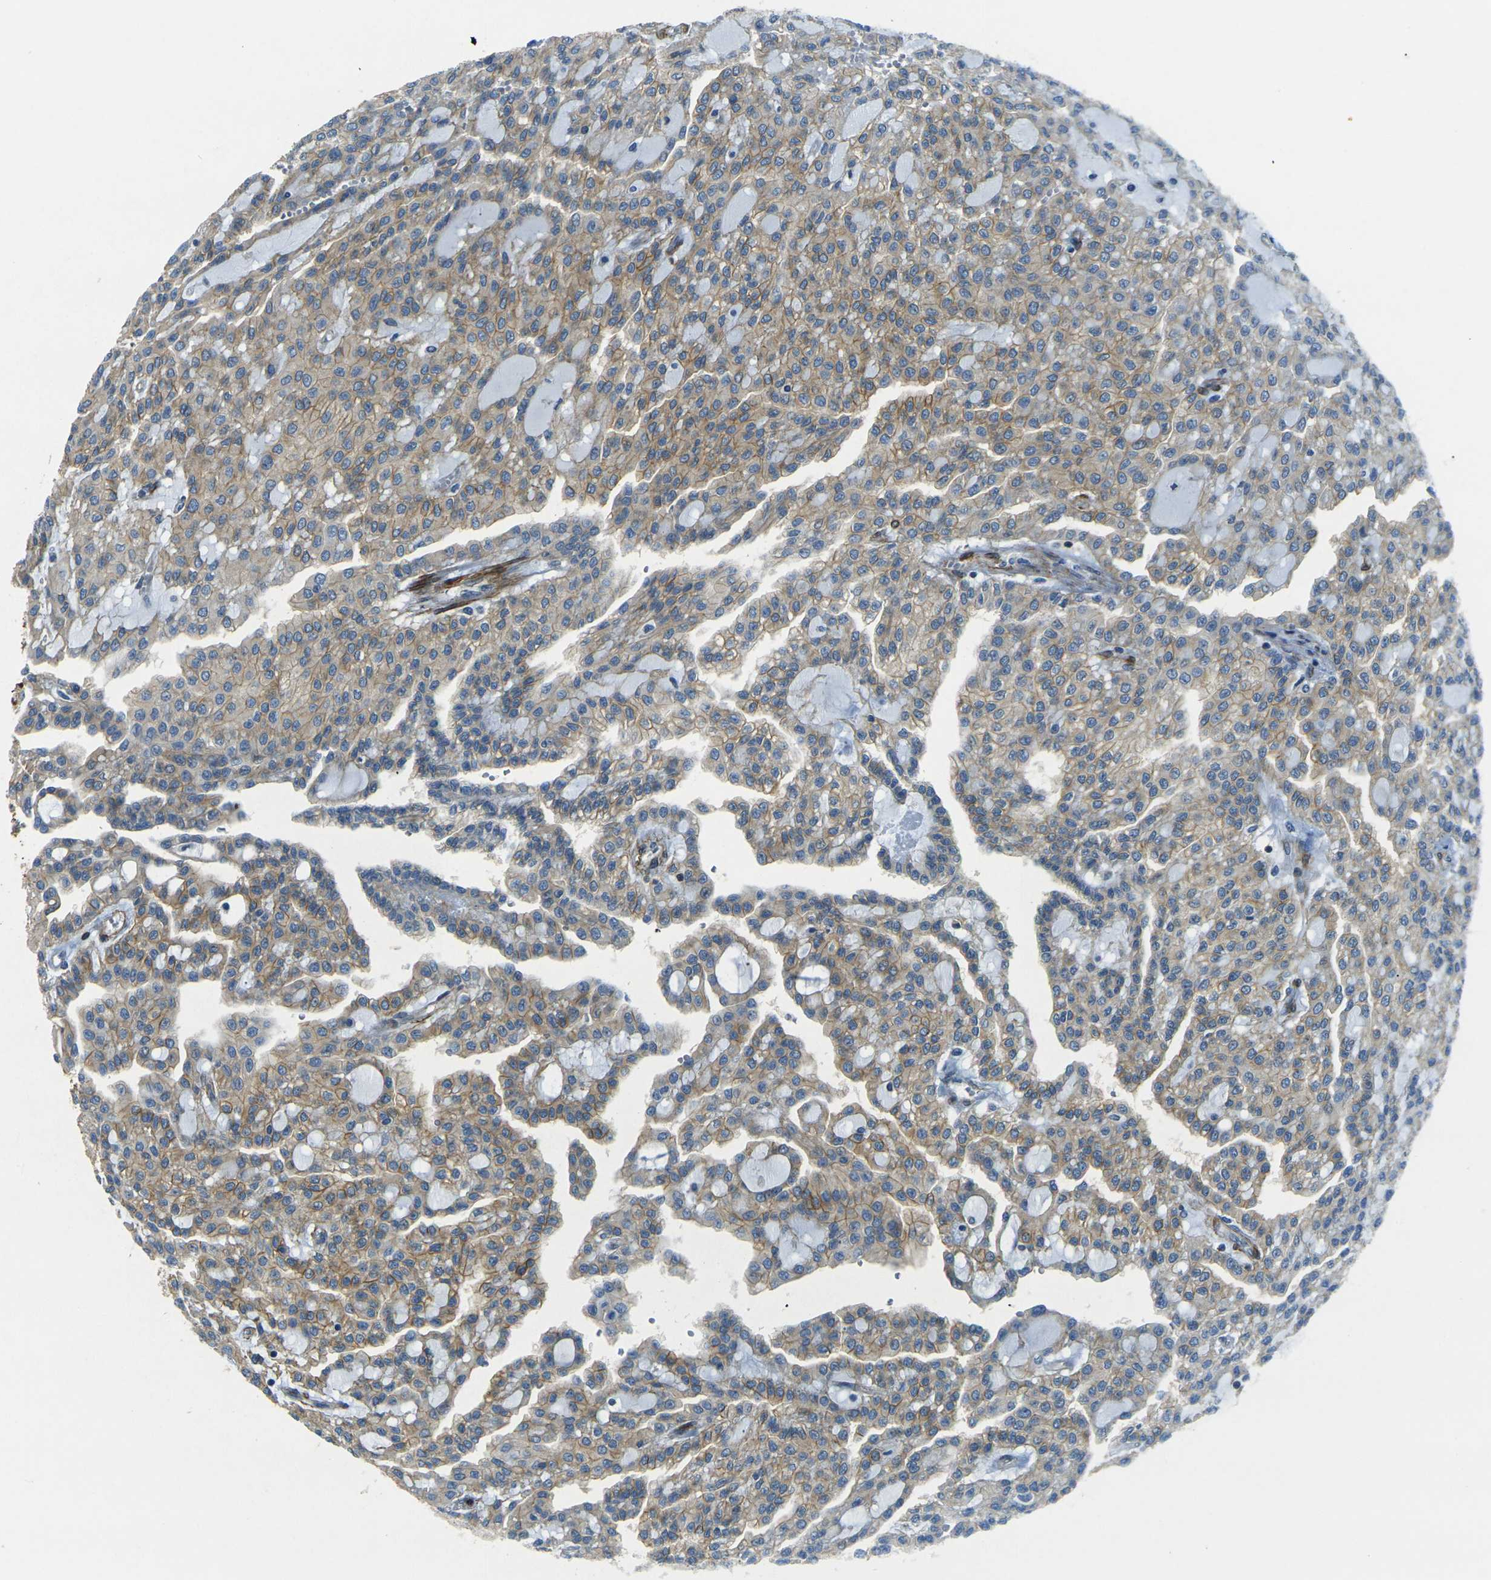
{"staining": {"intensity": "weak", "quantity": ">75%", "location": "cytoplasmic/membranous"}, "tissue": "renal cancer", "cell_type": "Tumor cells", "image_type": "cancer", "snomed": [{"axis": "morphology", "description": "Adenocarcinoma, NOS"}, {"axis": "topography", "description": "Kidney"}], "caption": "A low amount of weak cytoplasmic/membranous positivity is seen in about >75% of tumor cells in renal cancer (adenocarcinoma) tissue. (IHC, brightfield microscopy, high magnification).", "gene": "EPHA7", "patient": {"sex": "male", "age": 63}}